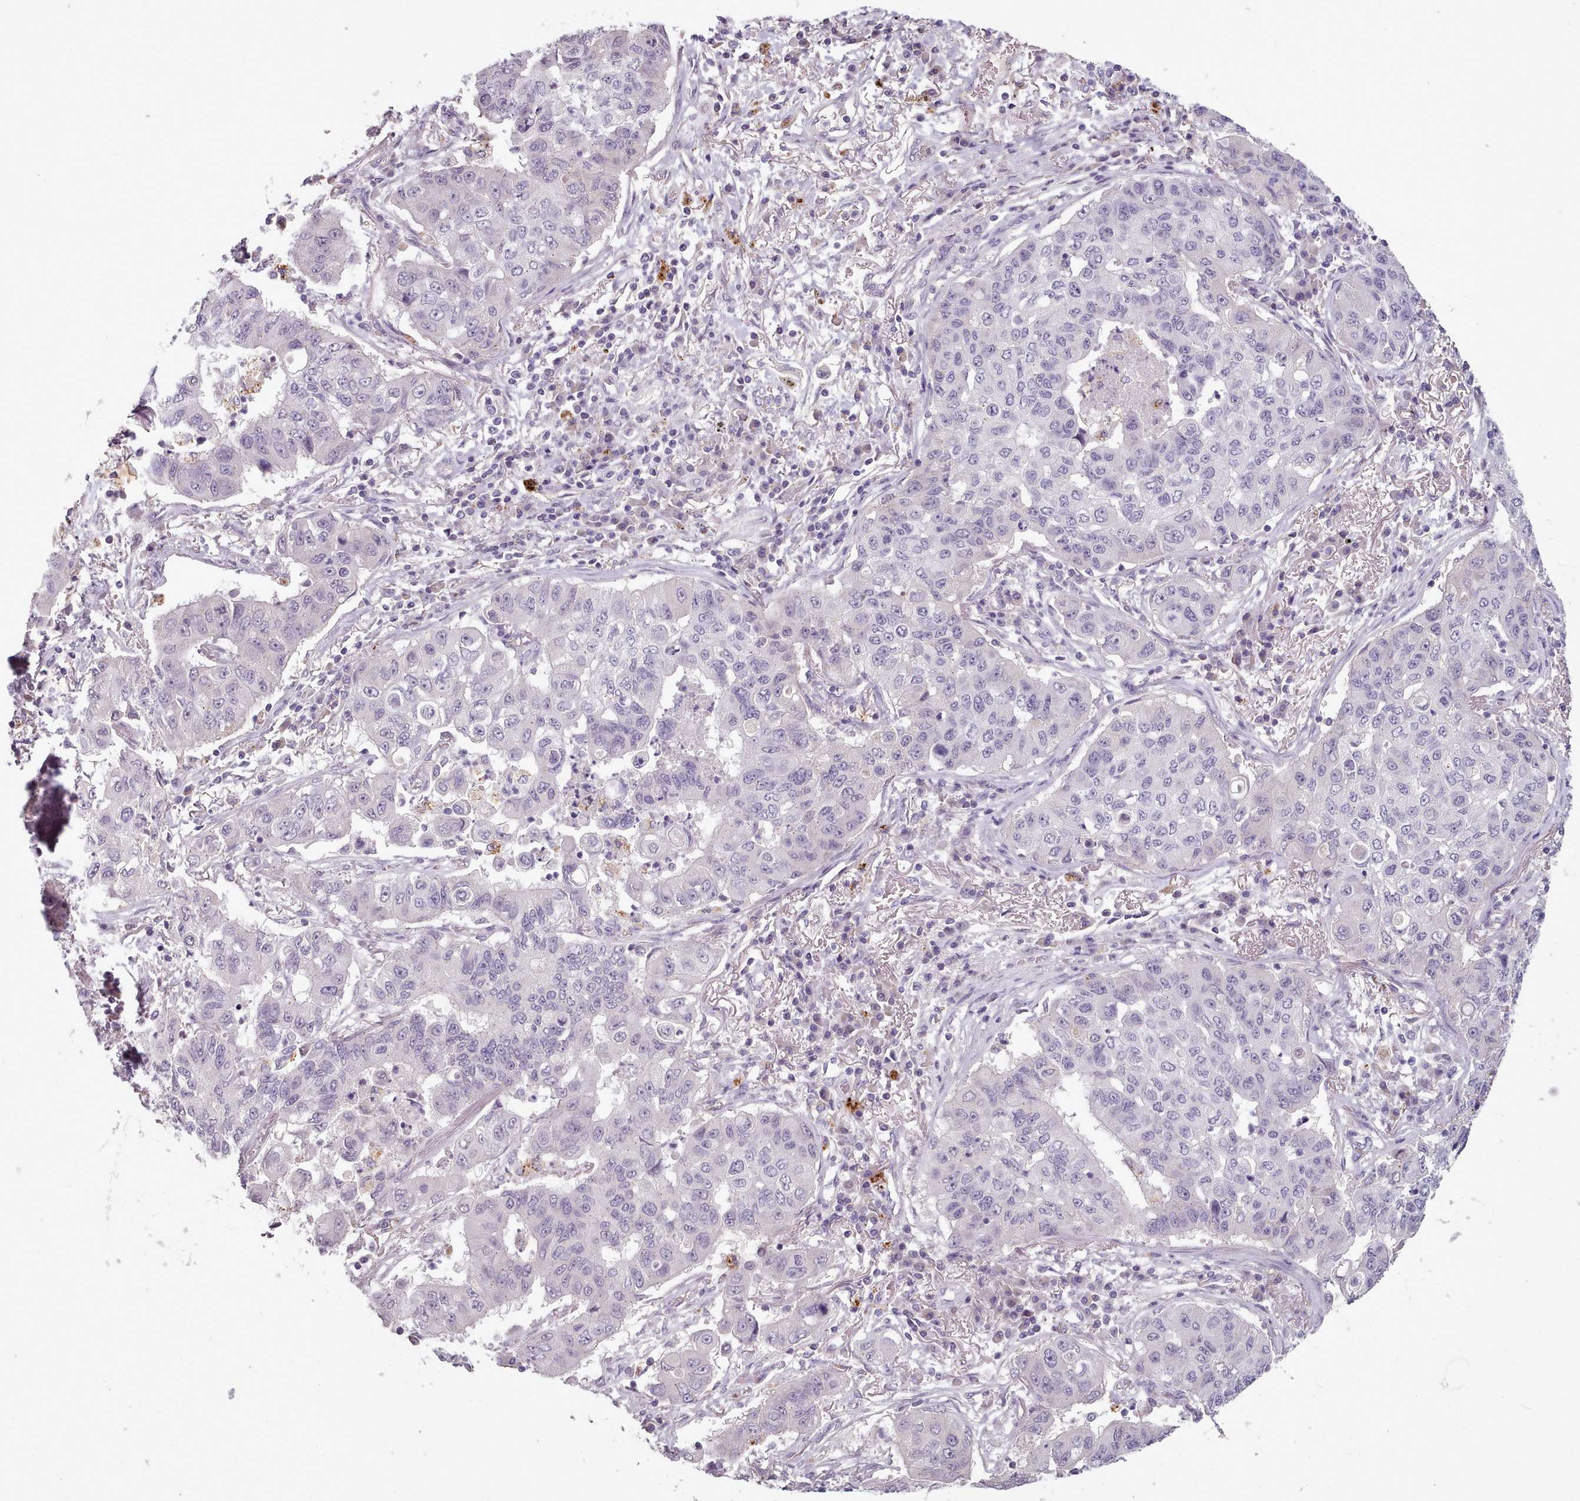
{"staining": {"intensity": "negative", "quantity": "none", "location": "none"}, "tissue": "lung cancer", "cell_type": "Tumor cells", "image_type": "cancer", "snomed": [{"axis": "morphology", "description": "Squamous cell carcinoma, NOS"}, {"axis": "topography", "description": "Lung"}], "caption": "The micrograph demonstrates no significant staining in tumor cells of lung cancer. The staining was performed using DAB to visualize the protein expression in brown, while the nuclei were stained in blue with hematoxylin (Magnification: 20x).", "gene": "PBX4", "patient": {"sex": "male", "age": 74}}